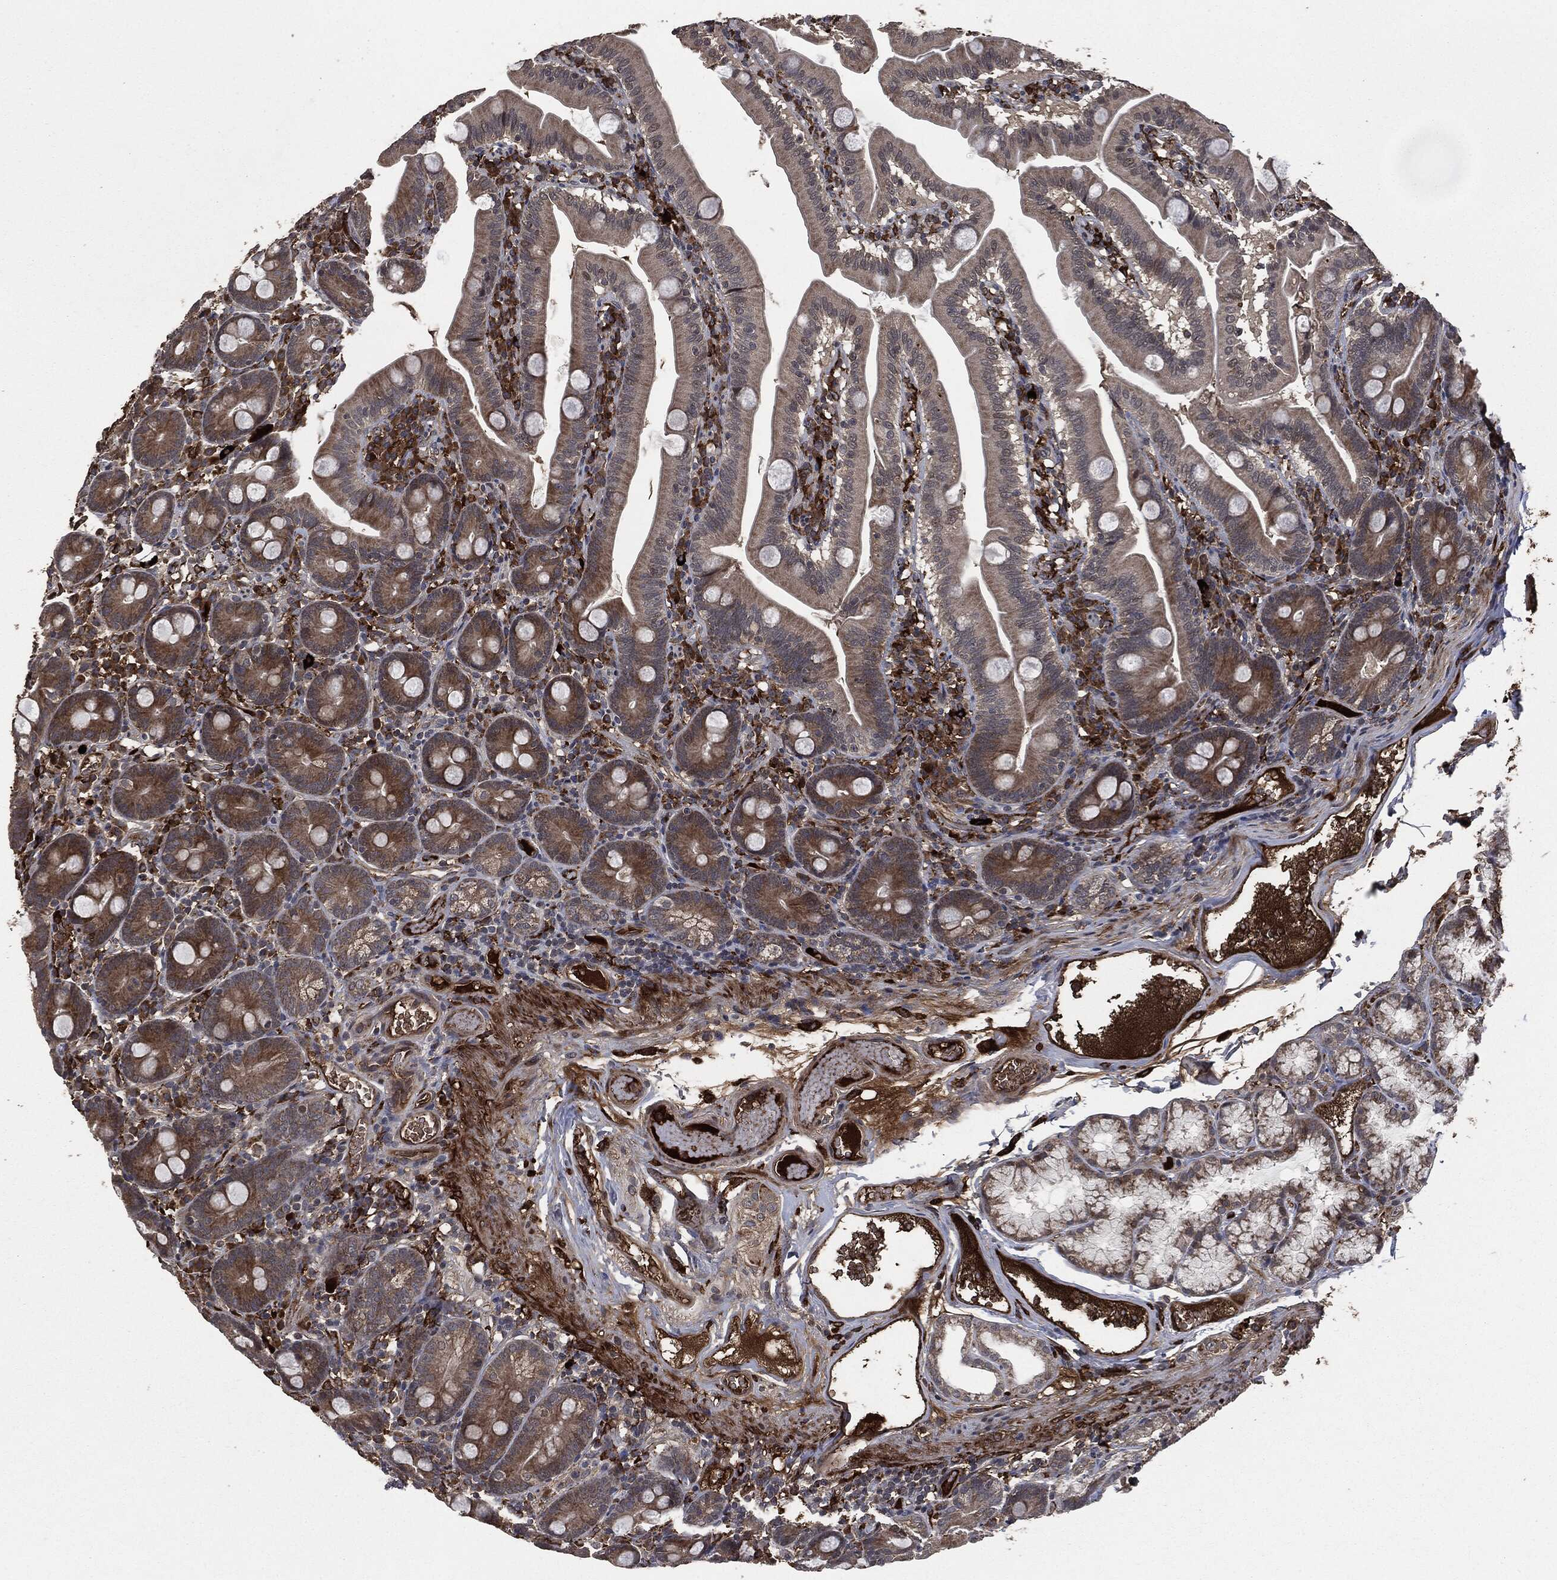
{"staining": {"intensity": "moderate", "quantity": ">75%", "location": "cytoplasmic/membranous"}, "tissue": "duodenum", "cell_type": "Glandular cells", "image_type": "normal", "snomed": [{"axis": "morphology", "description": "Normal tissue, NOS"}, {"axis": "topography", "description": "Duodenum"}], "caption": "Immunohistochemical staining of normal duodenum displays medium levels of moderate cytoplasmic/membranous positivity in approximately >75% of glandular cells. The staining was performed using DAB, with brown indicating positive protein expression. Nuclei are stained blue with hematoxylin.", "gene": "CRABP2", "patient": {"sex": "female", "age": 67}}